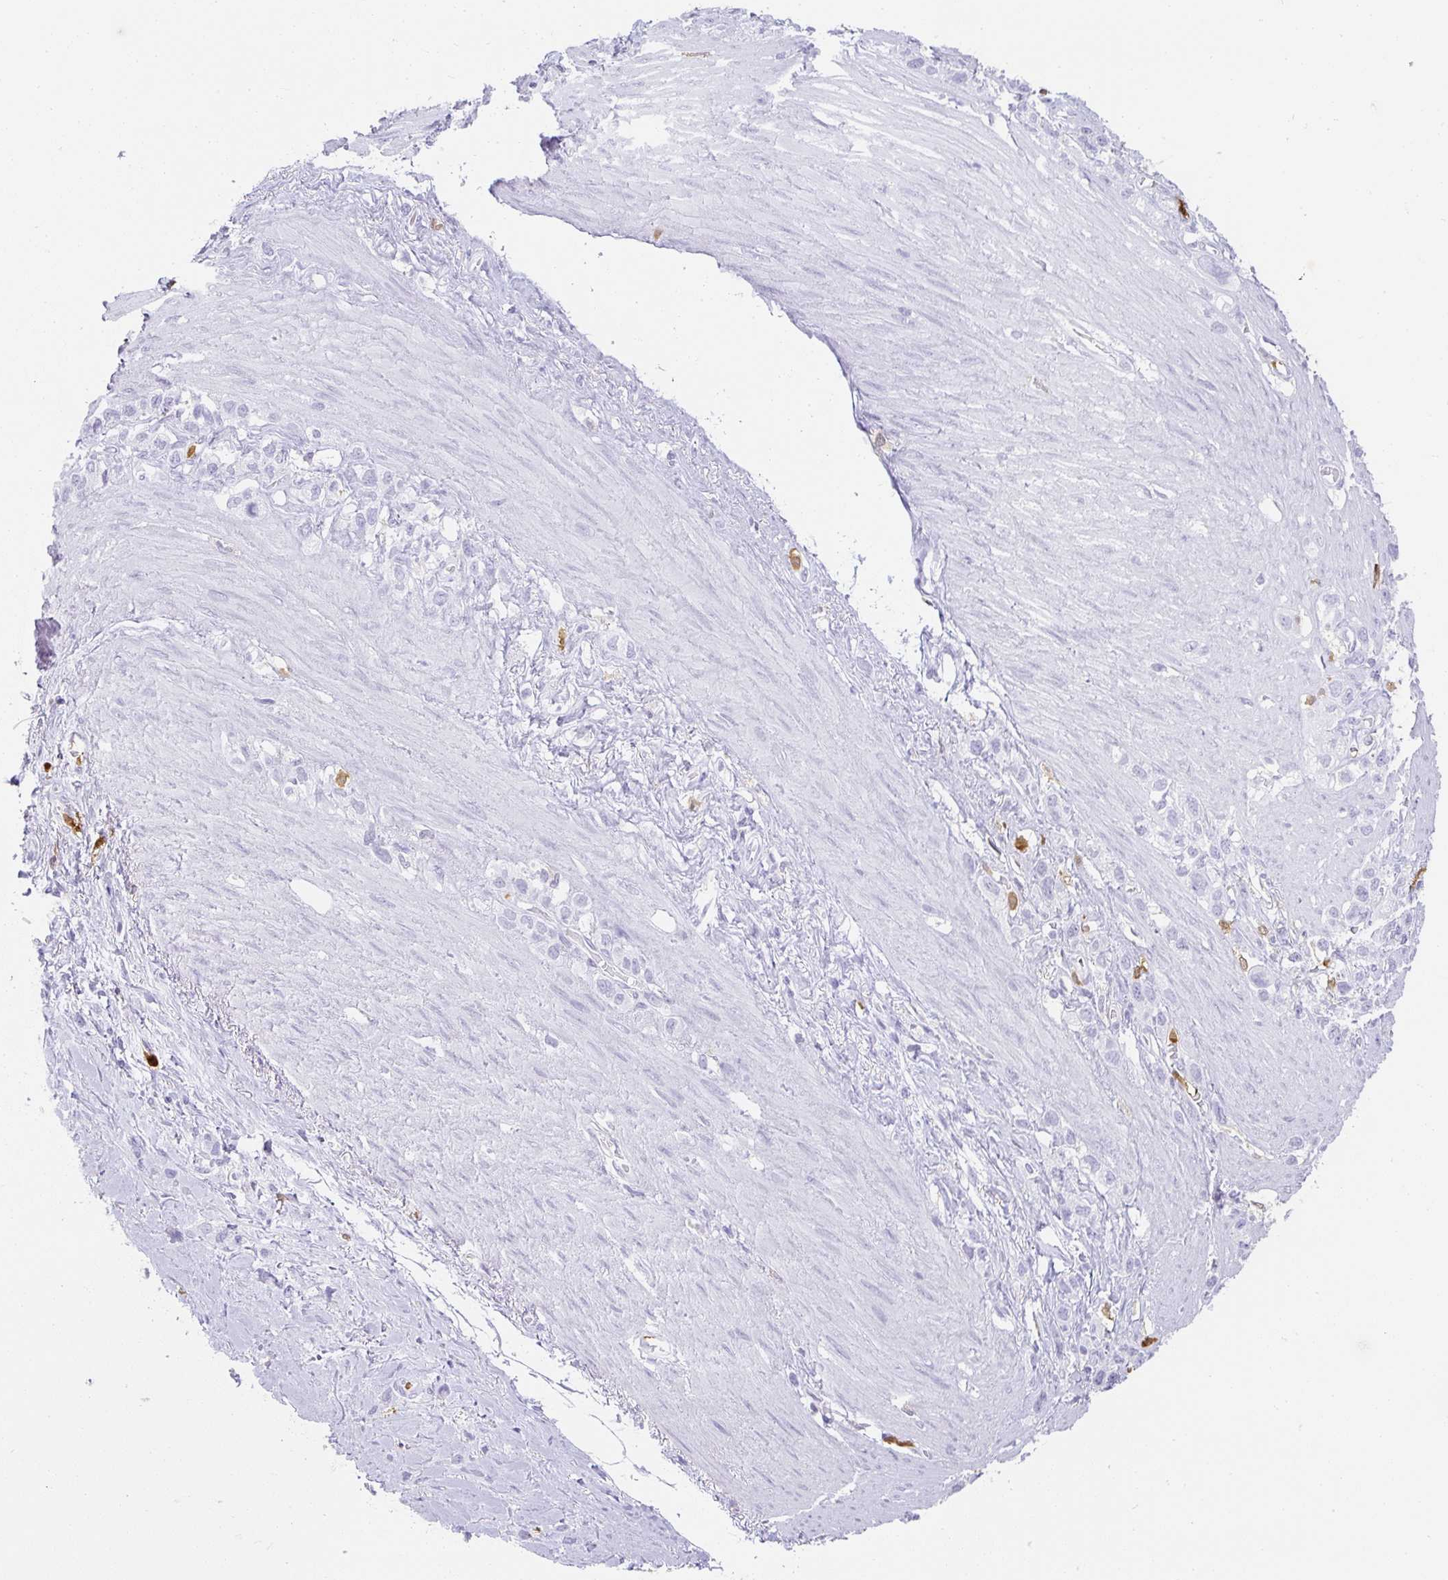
{"staining": {"intensity": "negative", "quantity": "none", "location": "none"}, "tissue": "stomach cancer", "cell_type": "Tumor cells", "image_type": "cancer", "snomed": [{"axis": "morphology", "description": "Adenocarcinoma, NOS"}, {"axis": "topography", "description": "Stomach"}], "caption": "This is a histopathology image of immunohistochemistry (IHC) staining of adenocarcinoma (stomach), which shows no expression in tumor cells. (Stains: DAB IHC with hematoxylin counter stain, Microscopy: brightfield microscopy at high magnification).", "gene": "HK3", "patient": {"sex": "female", "age": 65}}